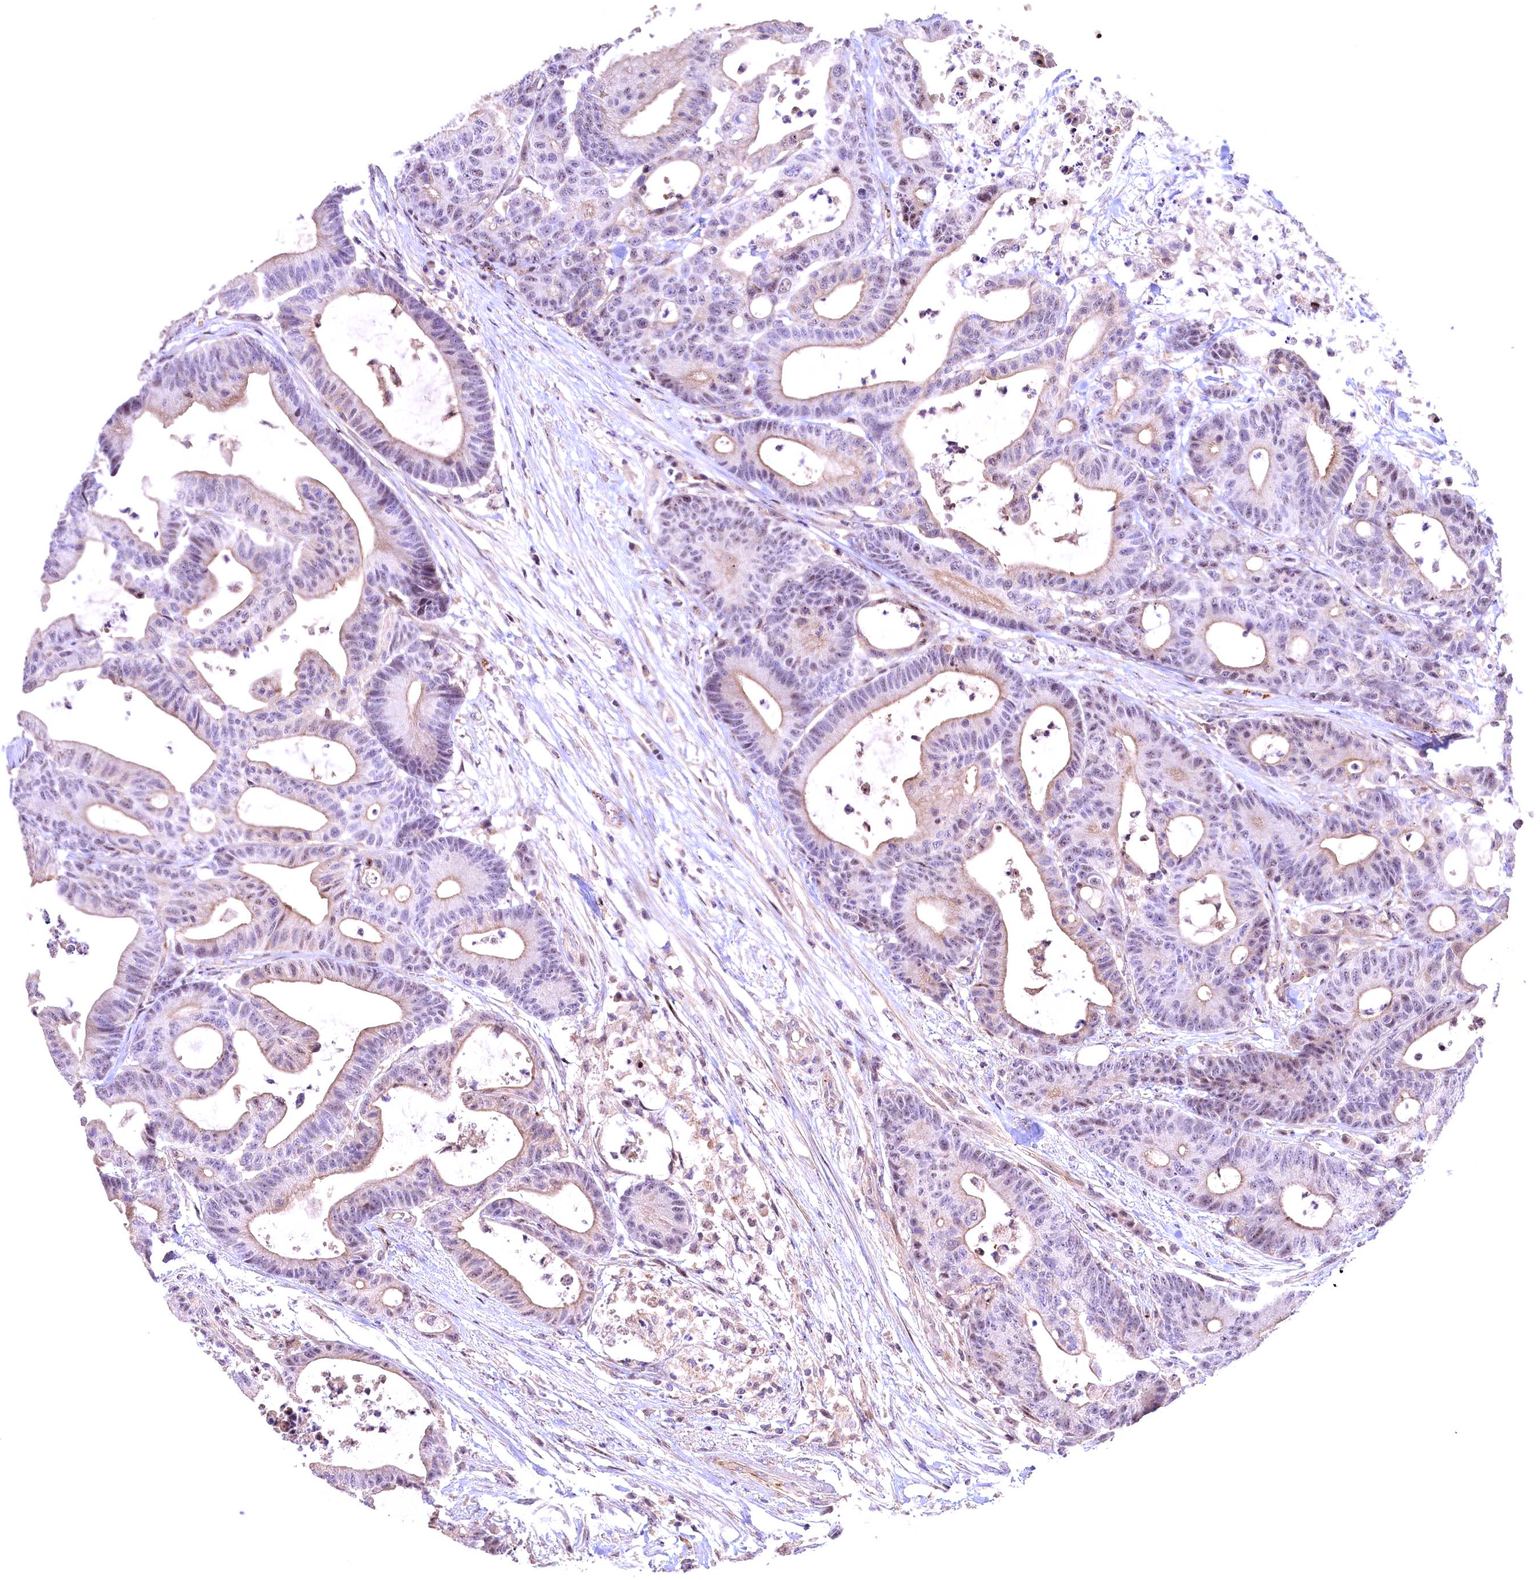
{"staining": {"intensity": "weak", "quantity": "<25%", "location": "cytoplasmic/membranous,nuclear"}, "tissue": "colorectal cancer", "cell_type": "Tumor cells", "image_type": "cancer", "snomed": [{"axis": "morphology", "description": "Adenocarcinoma, NOS"}, {"axis": "topography", "description": "Colon"}], "caption": "The histopathology image displays no significant positivity in tumor cells of colorectal cancer.", "gene": "FUZ", "patient": {"sex": "female", "age": 84}}